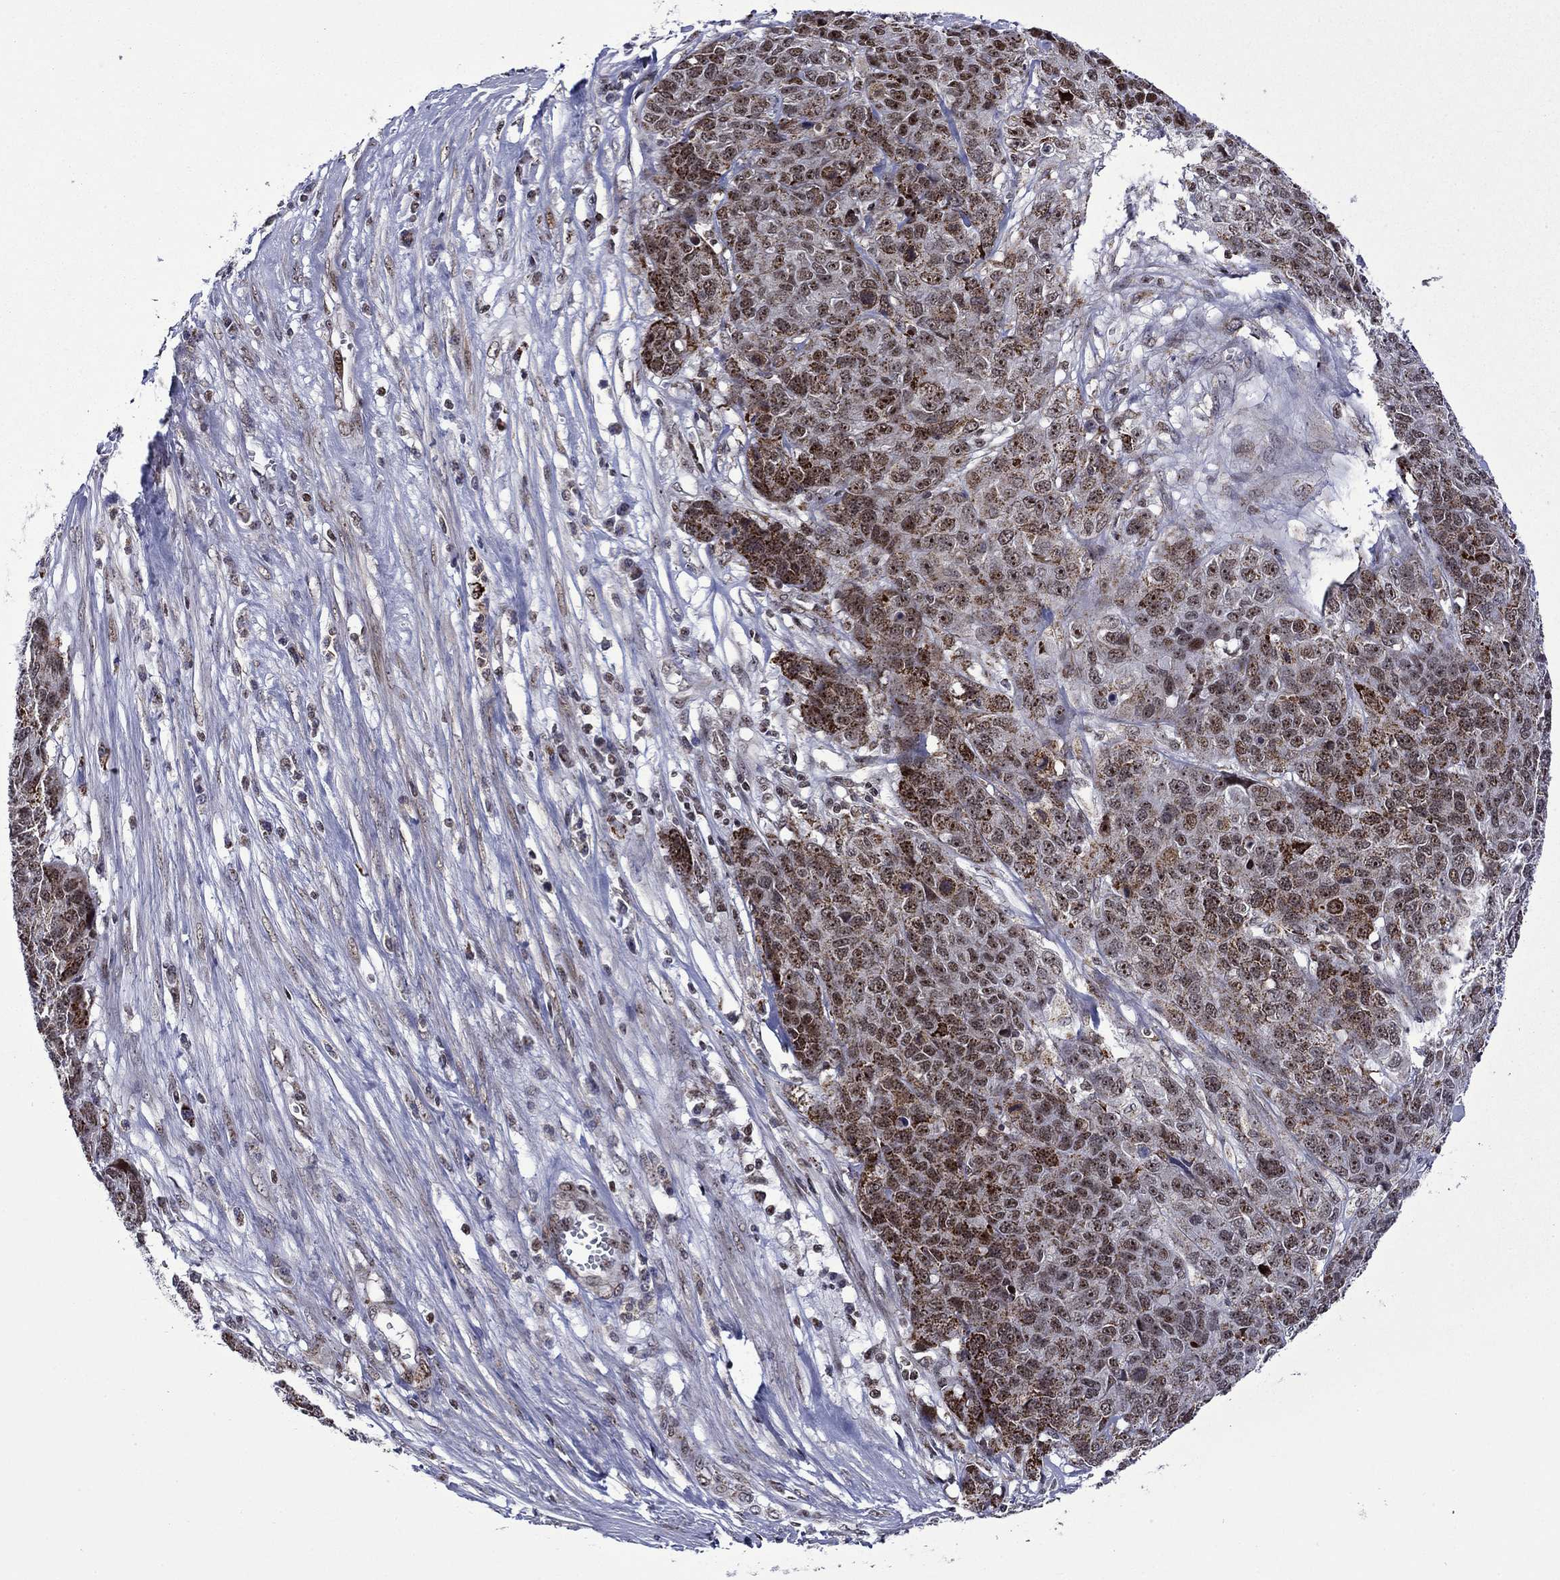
{"staining": {"intensity": "strong", "quantity": "25%-75%", "location": "cytoplasmic/membranous,nuclear"}, "tissue": "ovarian cancer", "cell_type": "Tumor cells", "image_type": "cancer", "snomed": [{"axis": "morphology", "description": "Cystadenocarcinoma, serous, NOS"}, {"axis": "topography", "description": "Ovary"}], "caption": "A high amount of strong cytoplasmic/membranous and nuclear positivity is identified in approximately 25%-75% of tumor cells in serous cystadenocarcinoma (ovarian) tissue.", "gene": "SURF2", "patient": {"sex": "female", "age": 87}}